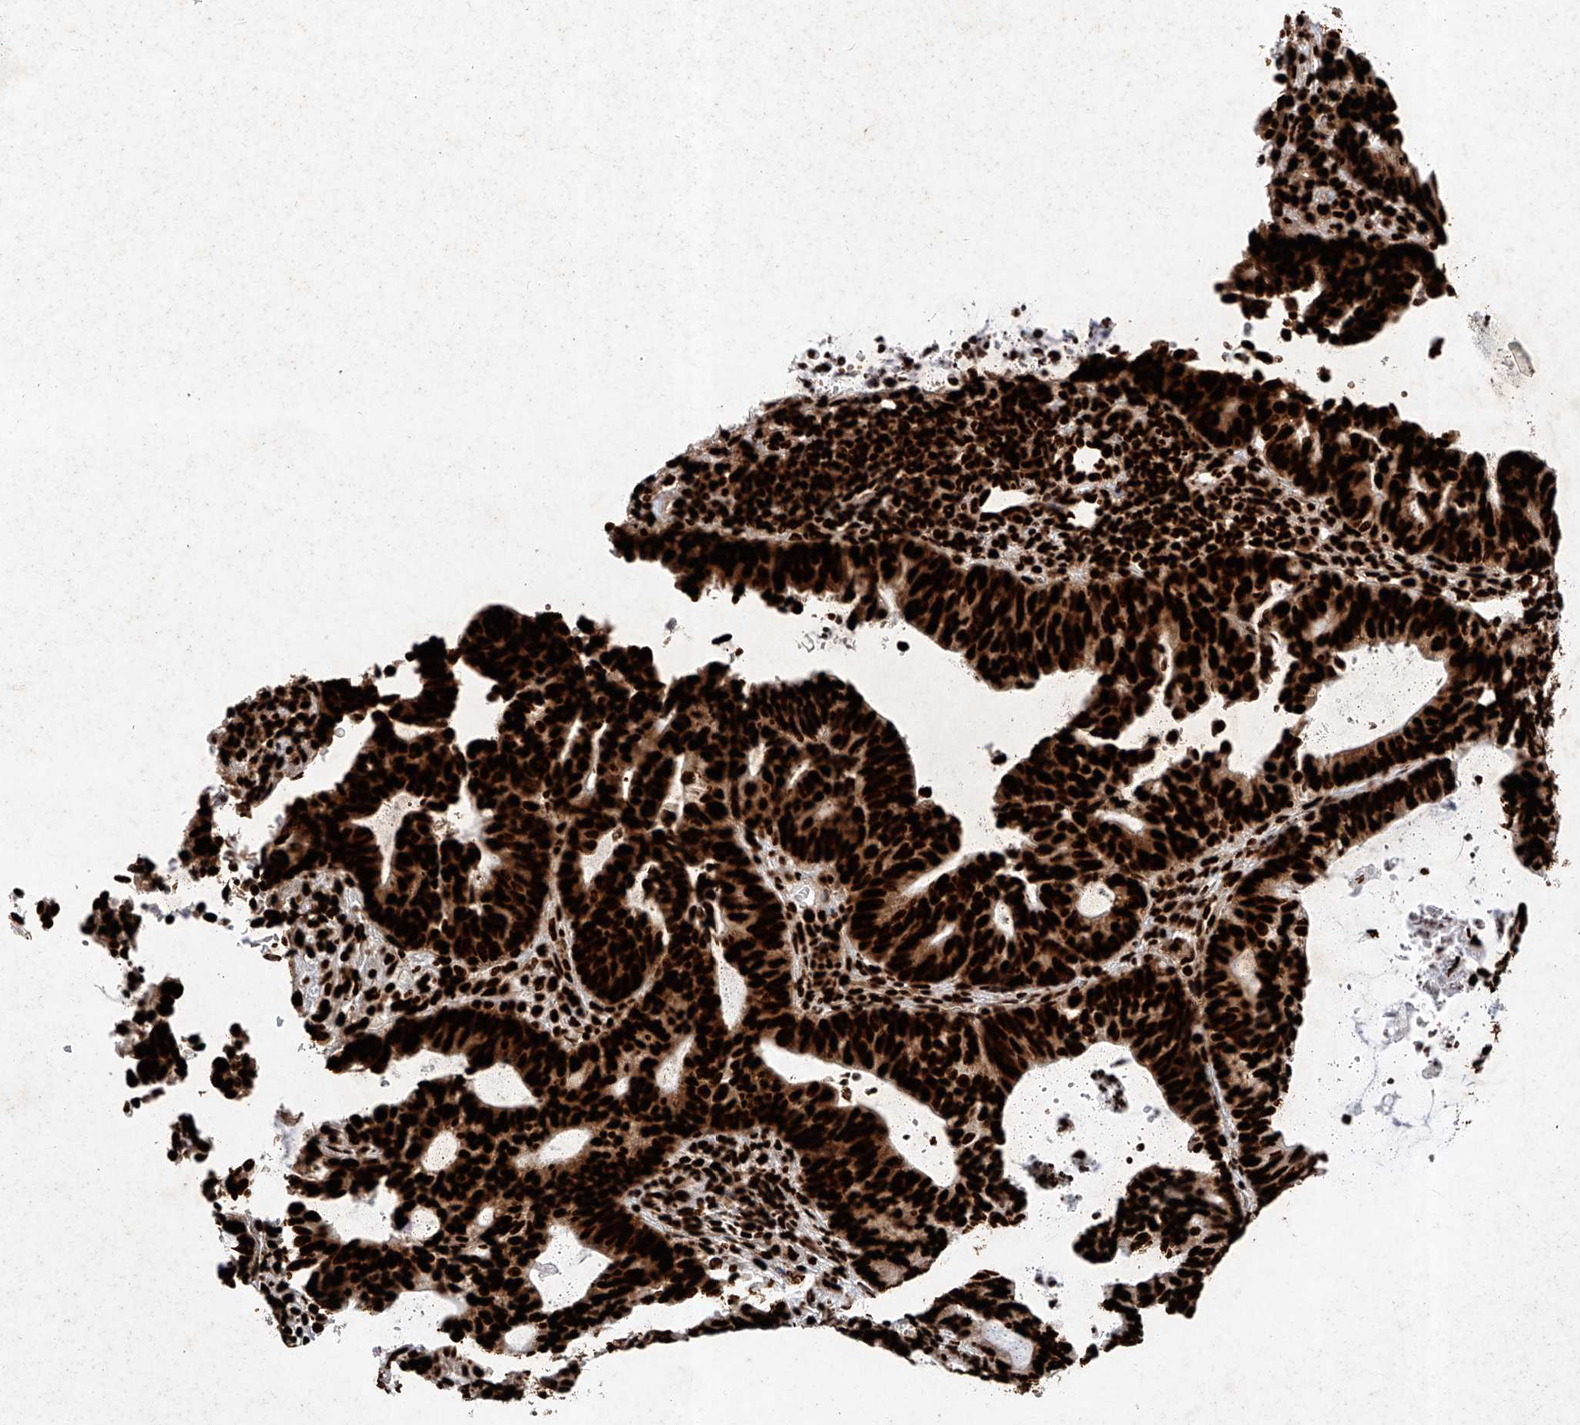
{"staining": {"intensity": "strong", "quantity": ">75%", "location": "nuclear"}, "tissue": "endometrial cancer", "cell_type": "Tumor cells", "image_type": "cancer", "snomed": [{"axis": "morphology", "description": "Adenocarcinoma, NOS"}, {"axis": "topography", "description": "Uterus"}], "caption": "Immunohistochemical staining of human adenocarcinoma (endometrial) exhibits high levels of strong nuclear protein expression in approximately >75% of tumor cells. (Brightfield microscopy of DAB IHC at high magnification).", "gene": "SRSF6", "patient": {"sex": "female", "age": 83}}